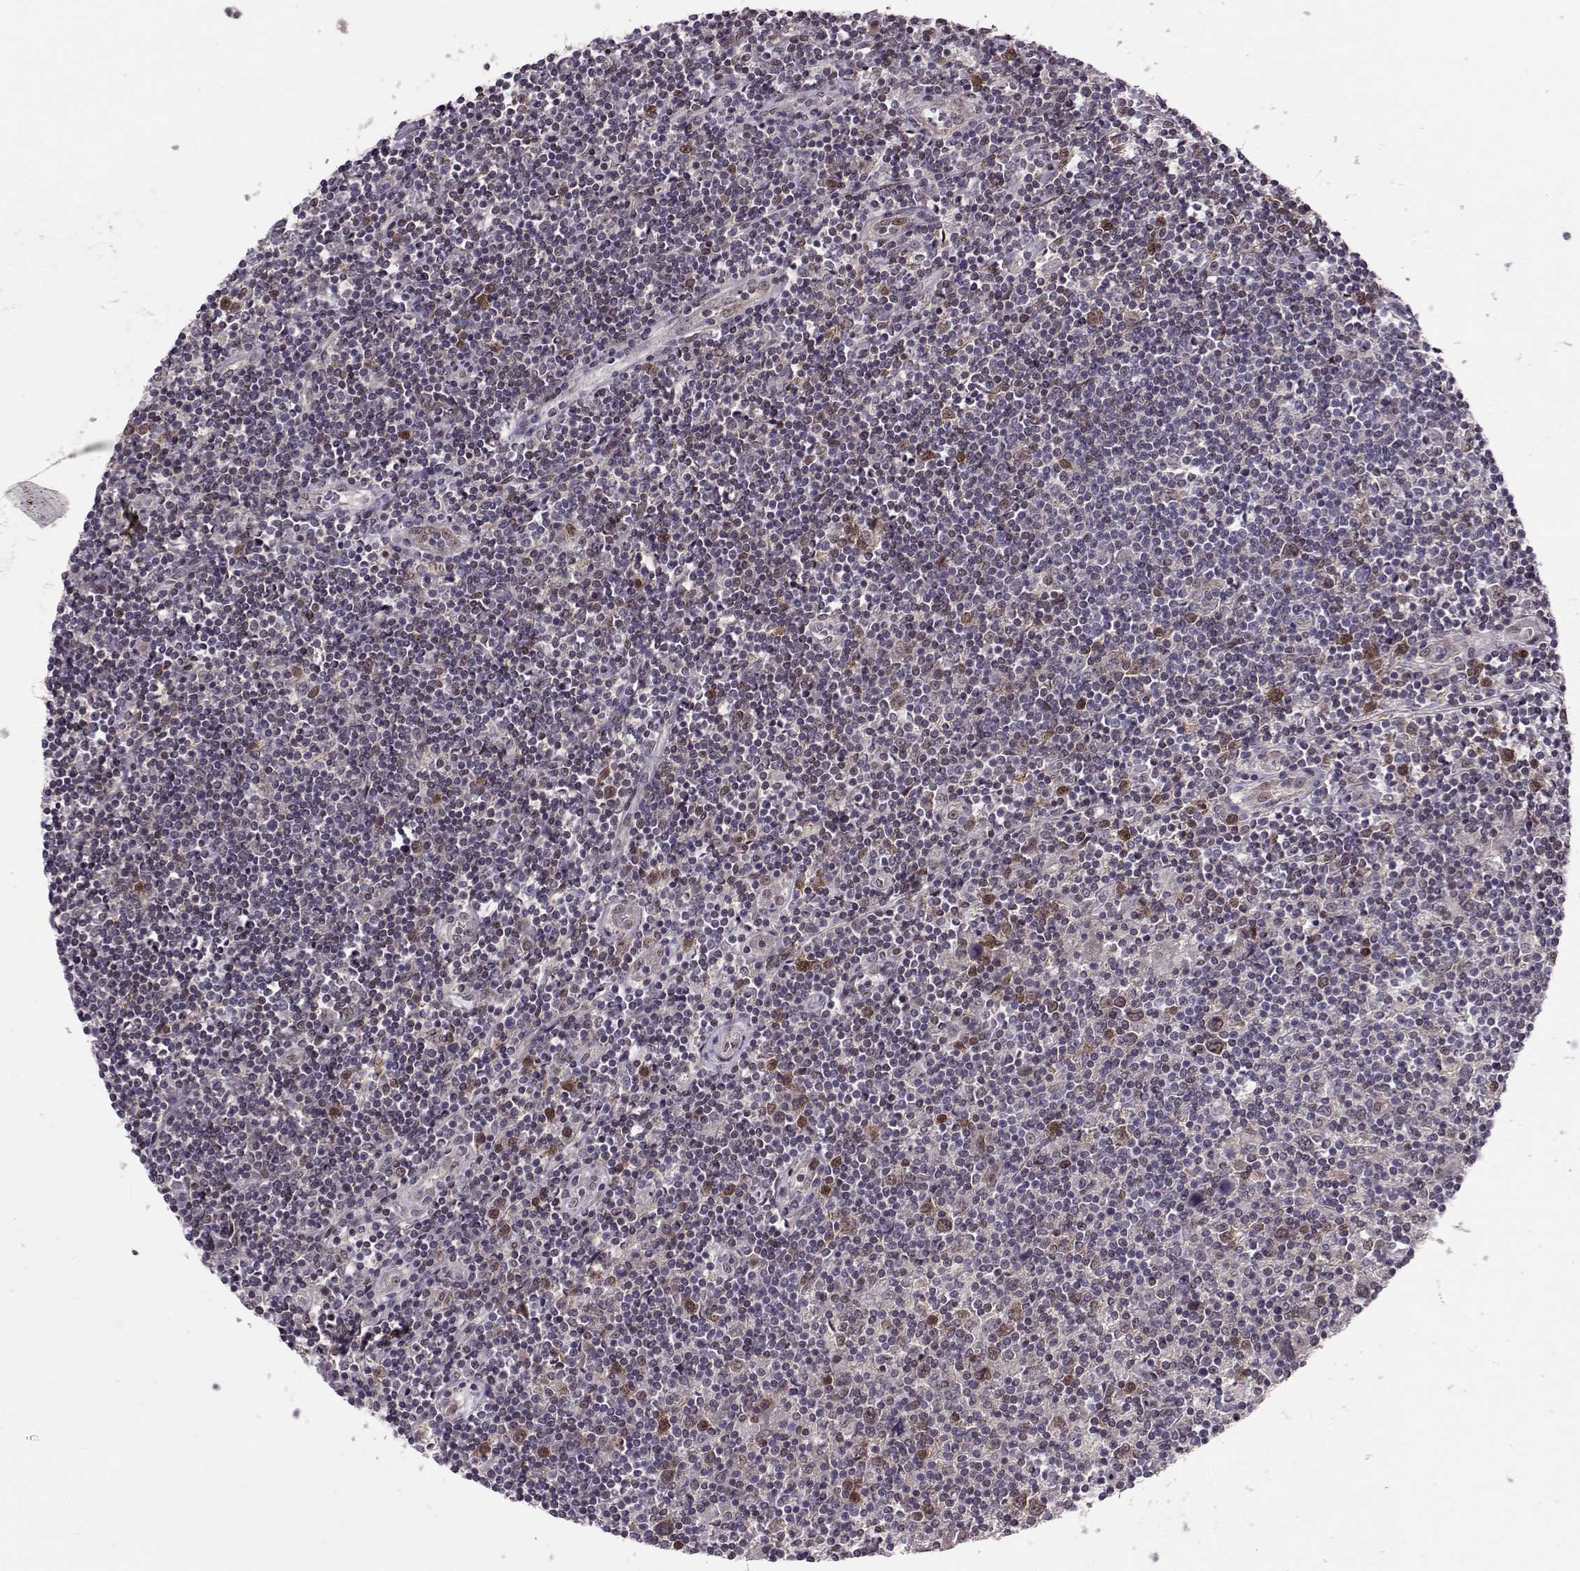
{"staining": {"intensity": "moderate", "quantity": "25%-75%", "location": "cytoplasmic/membranous,nuclear"}, "tissue": "lymphoma", "cell_type": "Tumor cells", "image_type": "cancer", "snomed": [{"axis": "morphology", "description": "Hodgkin's disease, NOS"}, {"axis": "topography", "description": "Lymph node"}], "caption": "Immunohistochemical staining of human lymphoma reveals moderate cytoplasmic/membranous and nuclear protein expression in about 25%-75% of tumor cells. The staining was performed using DAB (3,3'-diaminobenzidine), with brown indicating positive protein expression. Nuclei are stained blue with hematoxylin.", "gene": "CDK4", "patient": {"sex": "male", "age": 40}}